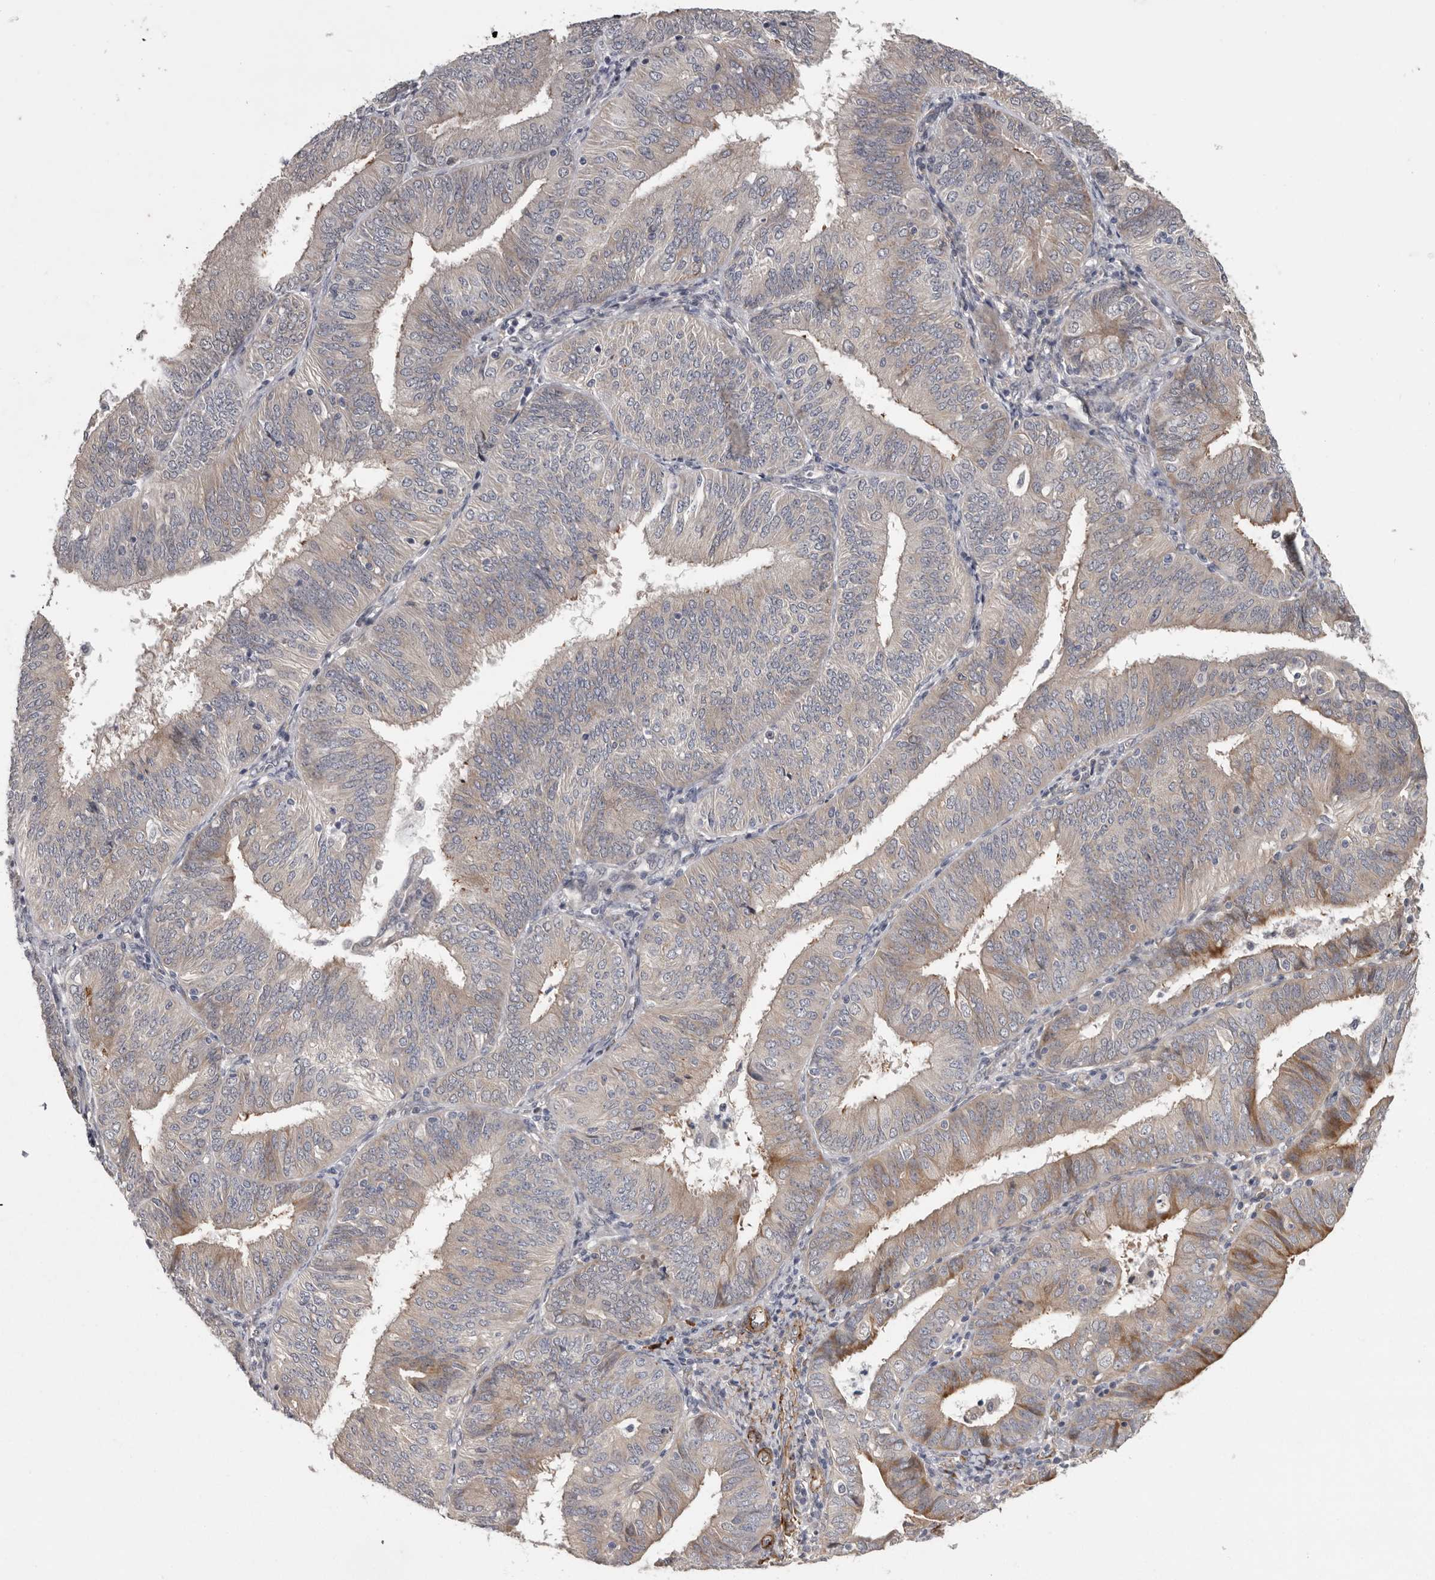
{"staining": {"intensity": "moderate", "quantity": "25%-75%", "location": "cytoplasmic/membranous"}, "tissue": "endometrial cancer", "cell_type": "Tumor cells", "image_type": "cancer", "snomed": [{"axis": "morphology", "description": "Adenocarcinoma, NOS"}, {"axis": "topography", "description": "Endometrium"}], "caption": "The micrograph displays staining of endometrial adenocarcinoma, revealing moderate cytoplasmic/membranous protein expression (brown color) within tumor cells.", "gene": "ATXN3L", "patient": {"sex": "female", "age": 58}}